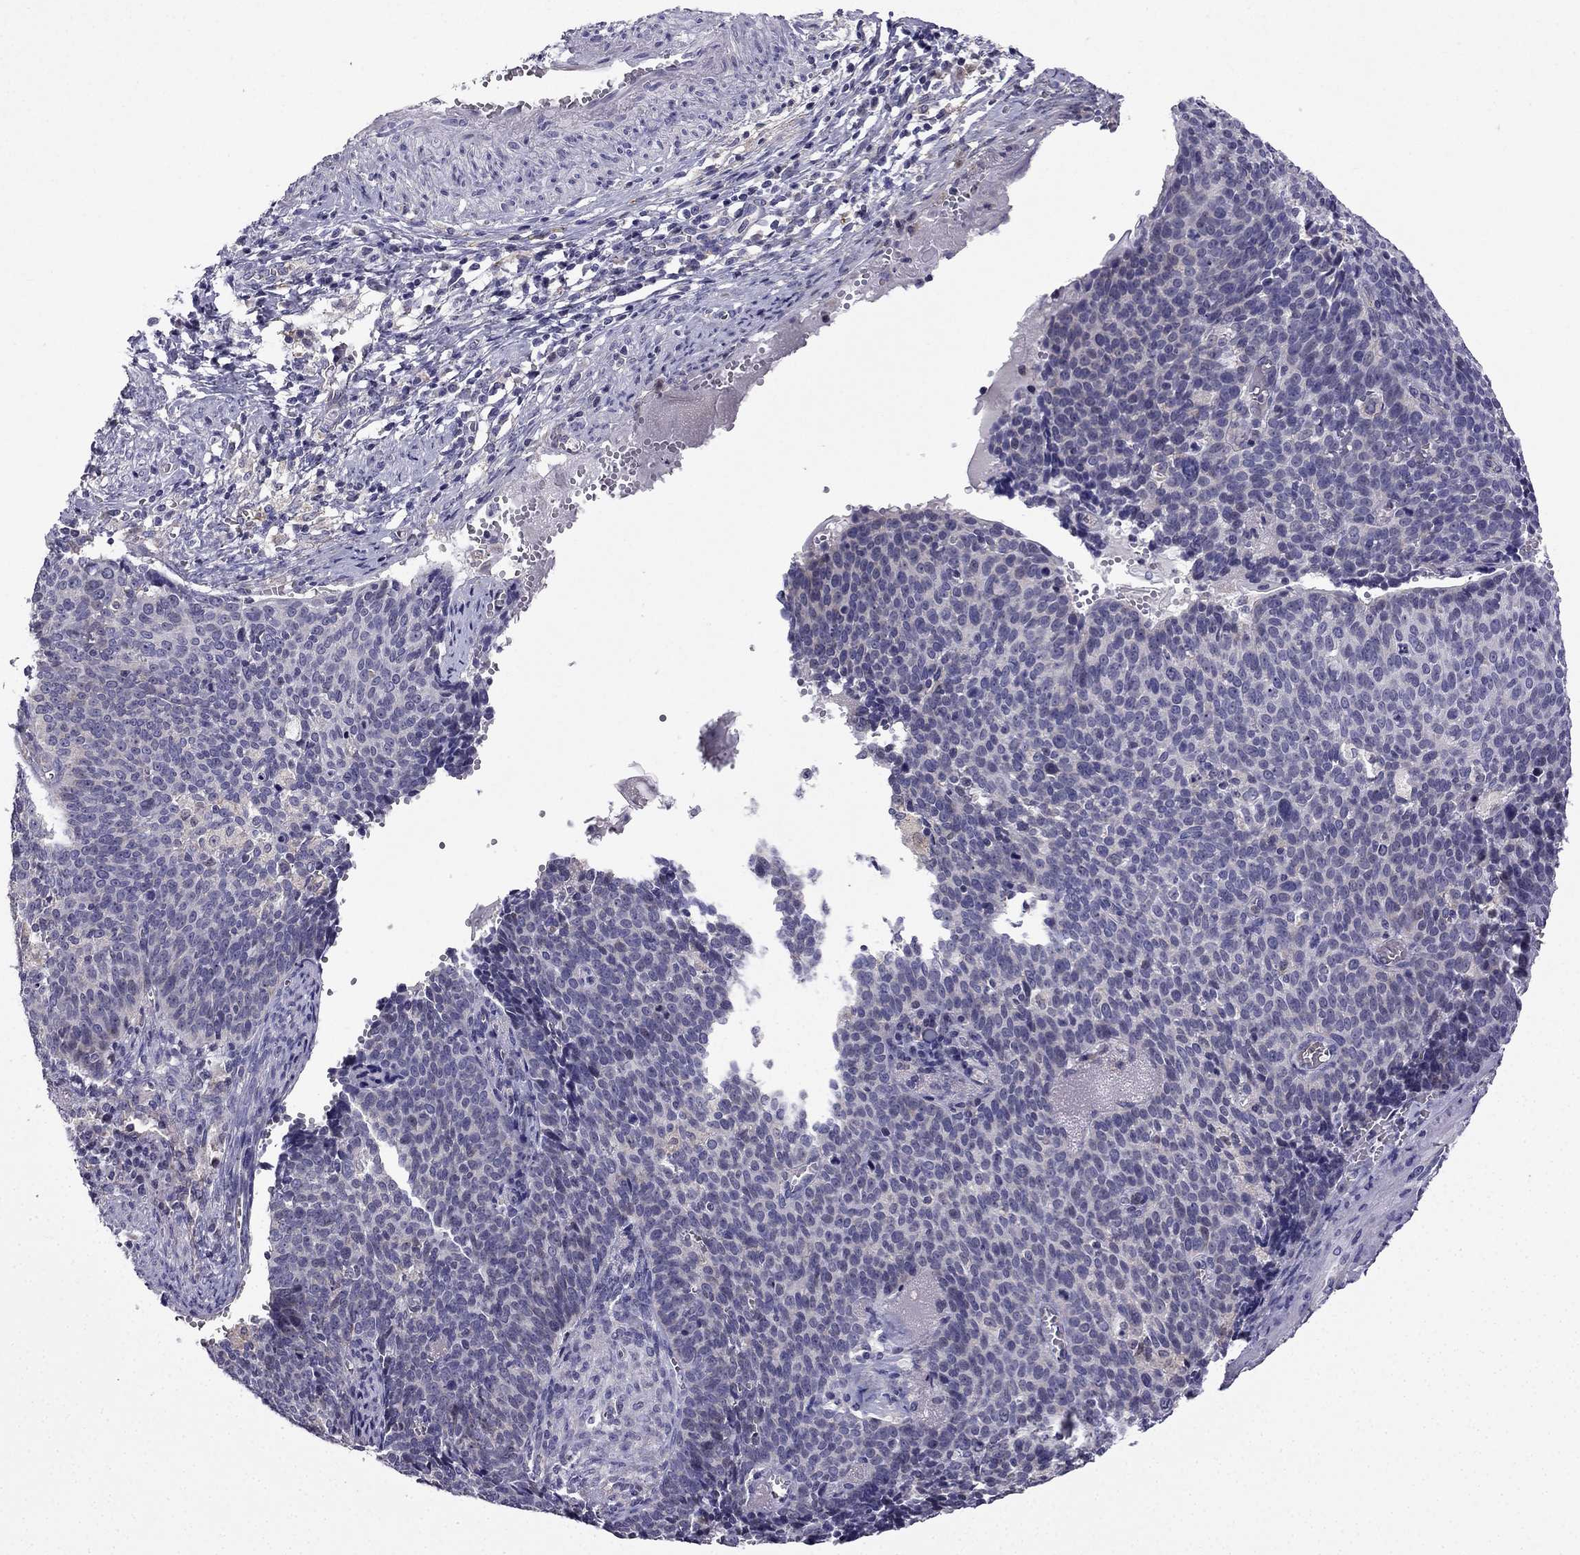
{"staining": {"intensity": "negative", "quantity": "none", "location": "none"}, "tissue": "cervical cancer", "cell_type": "Tumor cells", "image_type": "cancer", "snomed": [{"axis": "morphology", "description": "Normal tissue, NOS"}, {"axis": "morphology", "description": "Squamous cell carcinoma, NOS"}, {"axis": "topography", "description": "Cervix"}], "caption": "Tumor cells show no significant expression in squamous cell carcinoma (cervical).", "gene": "SLC6A2", "patient": {"sex": "female", "age": 39}}